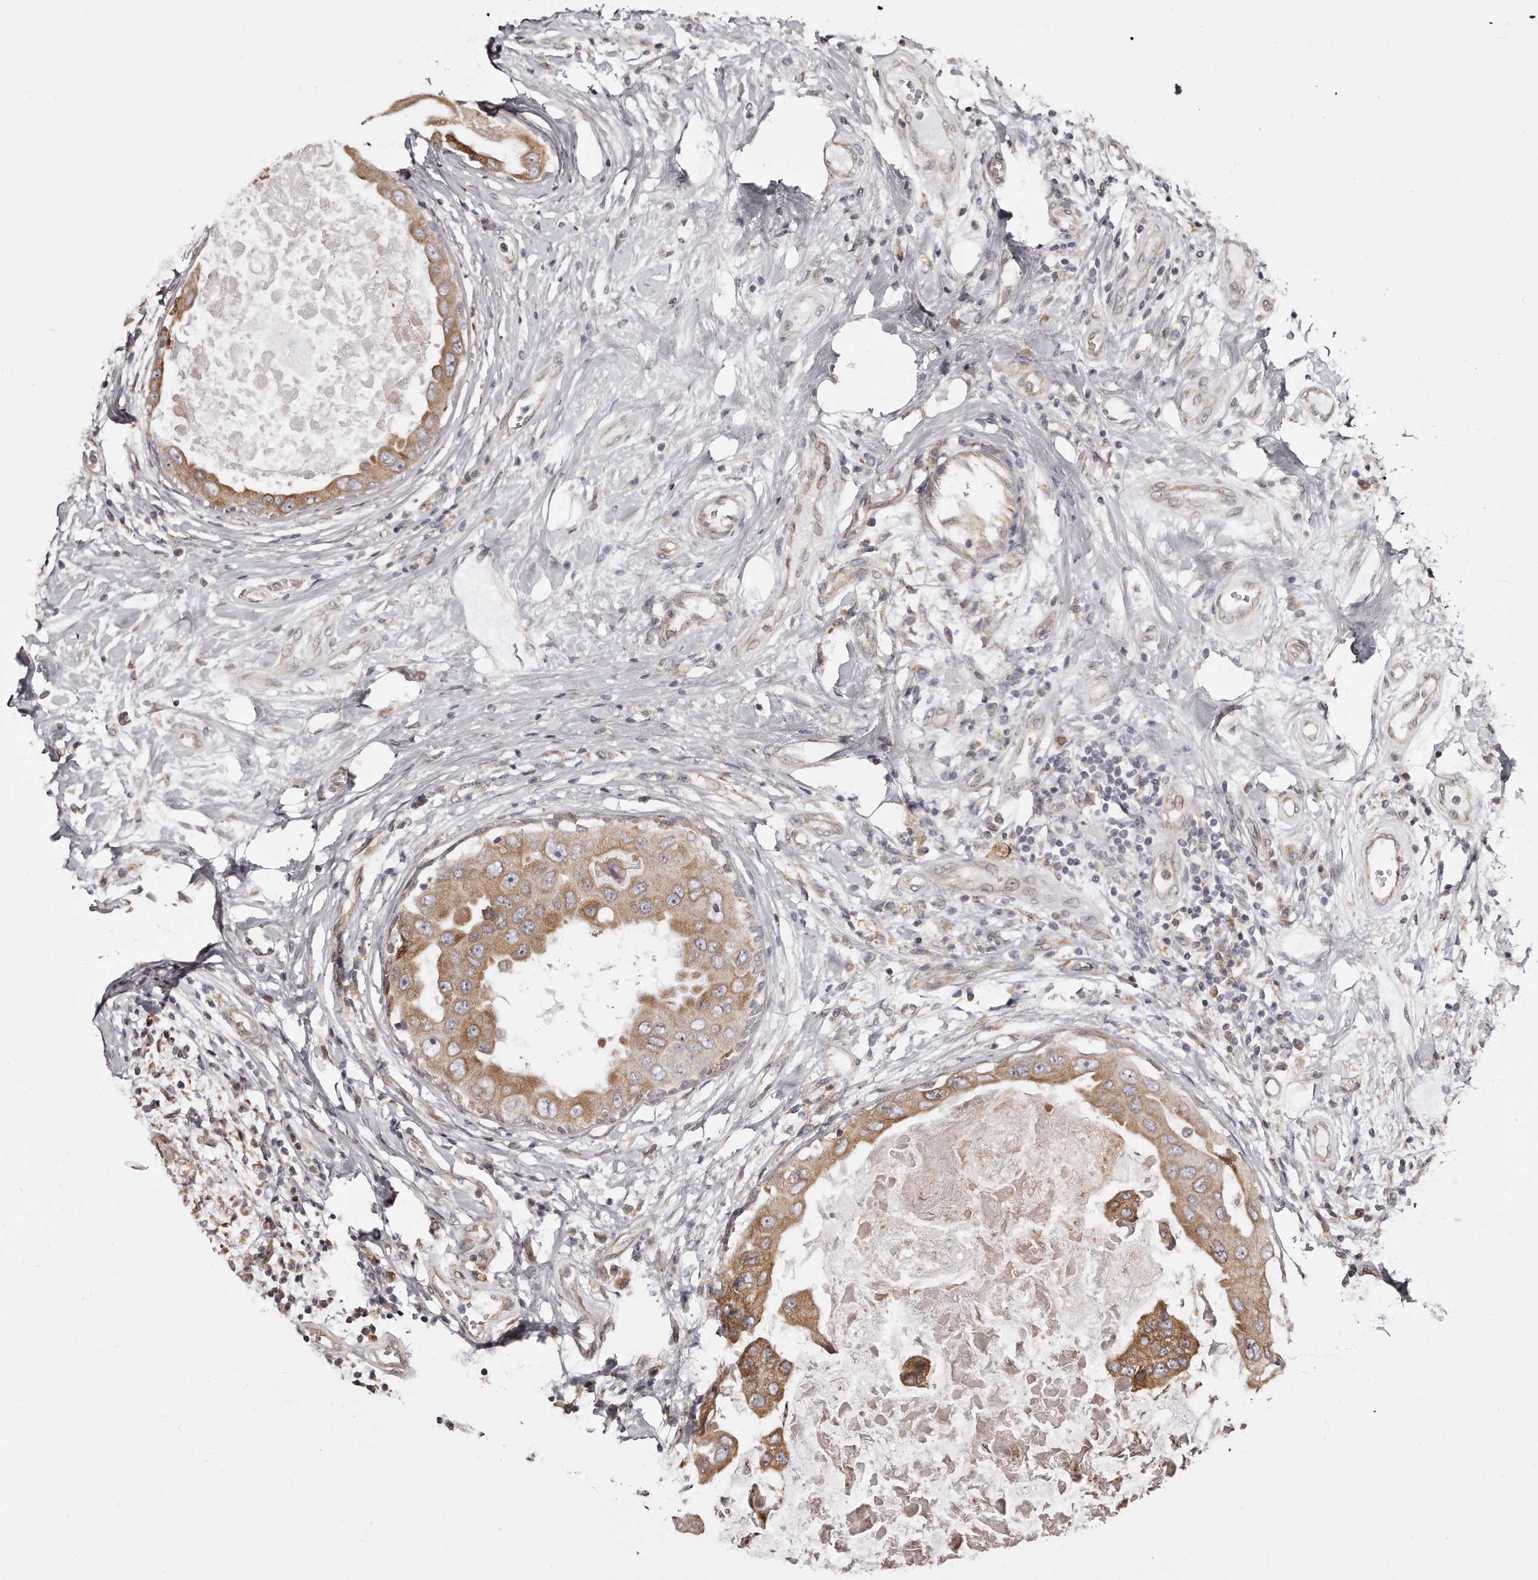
{"staining": {"intensity": "moderate", "quantity": ">75%", "location": "cytoplasmic/membranous"}, "tissue": "breast cancer", "cell_type": "Tumor cells", "image_type": "cancer", "snomed": [{"axis": "morphology", "description": "Duct carcinoma"}, {"axis": "topography", "description": "Breast"}], "caption": "This micrograph shows immunohistochemistry (IHC) staining of breast cancer, with medium moderate cytoplasmic/membranous expression in approximately >75% of tumor cells.", "gene": "TRAPPC14", "patient": {"sex": "female", "age": 27}}